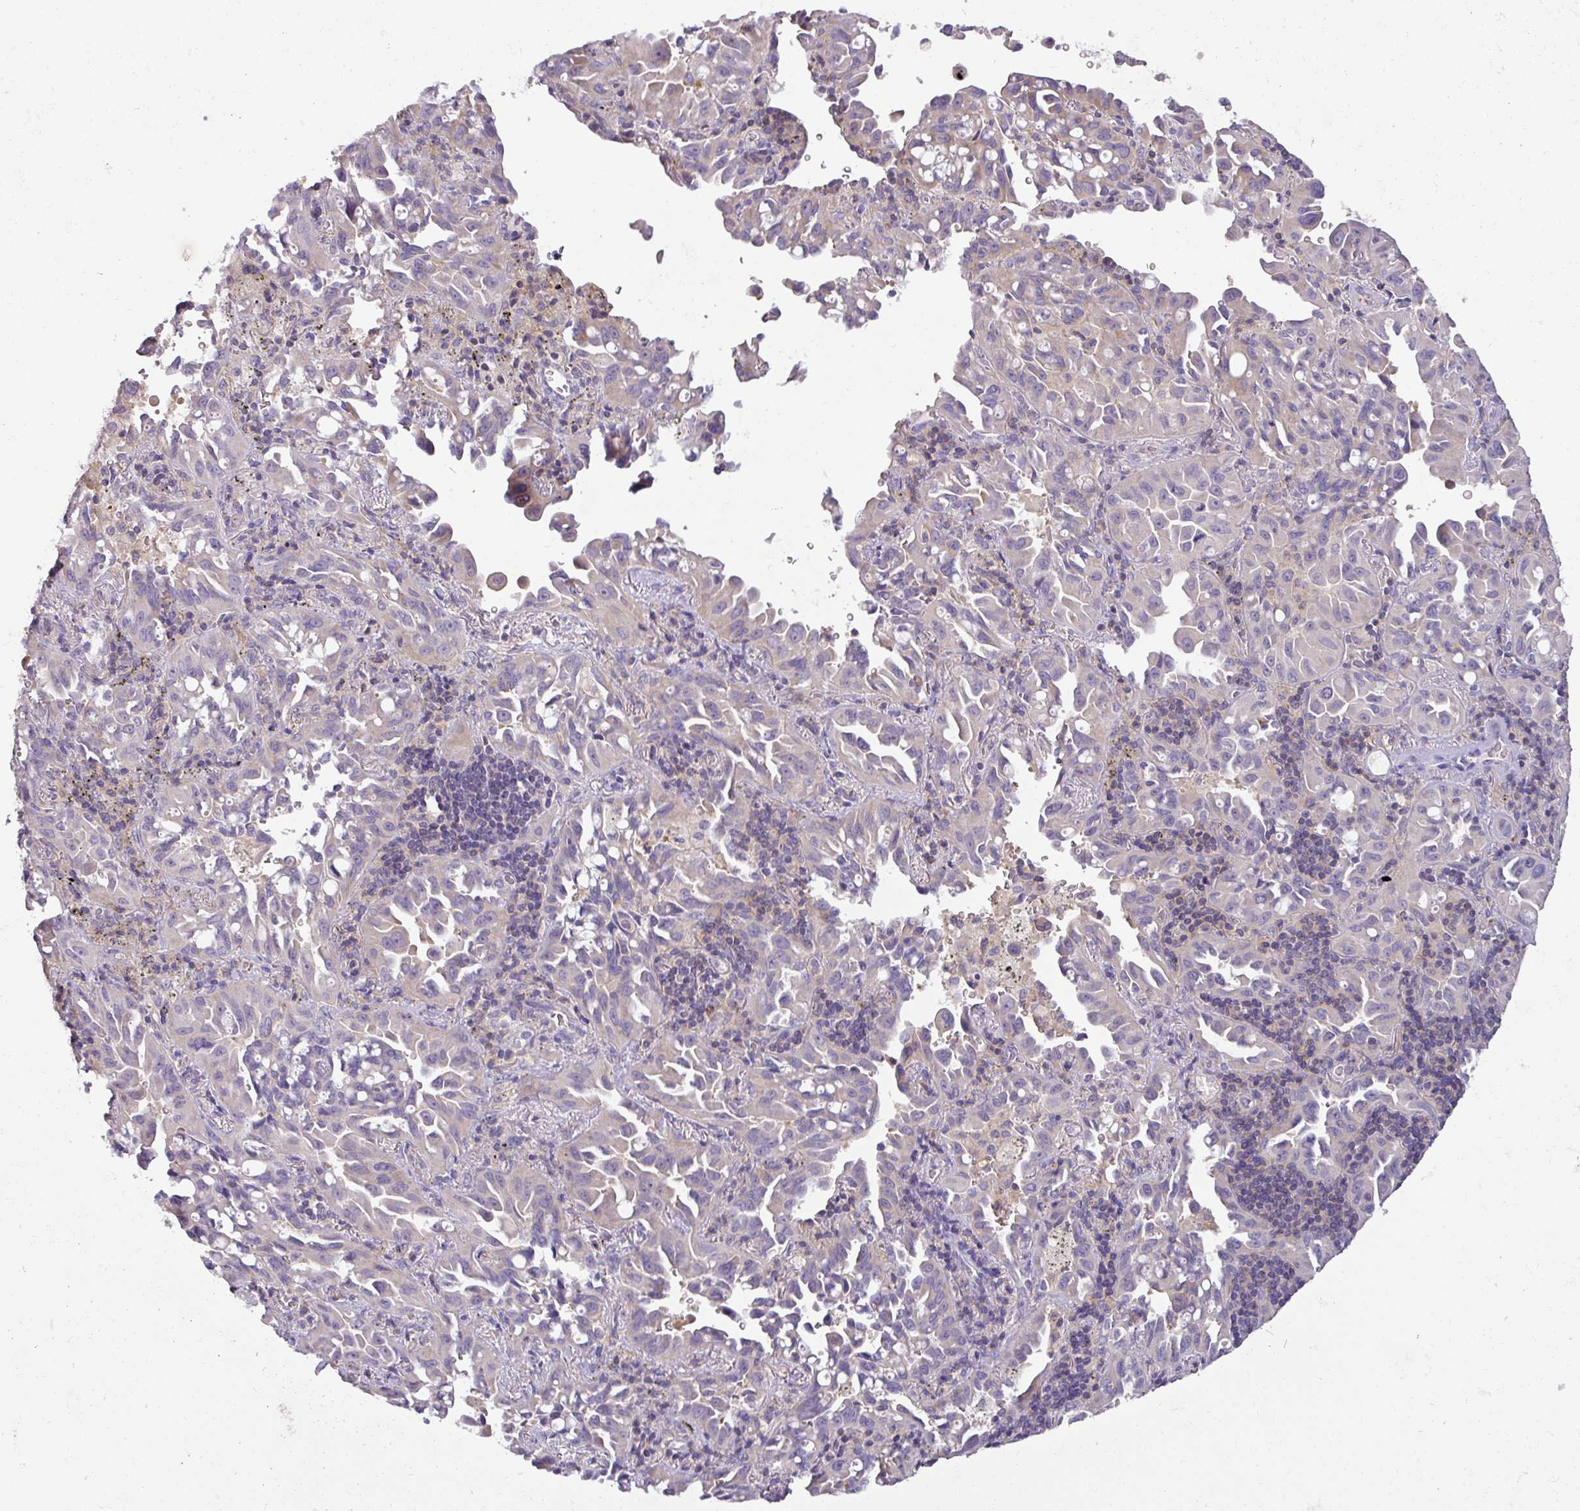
{"staining": {"intensity": "negative", "quantity": "none", "location": "none"}, "tissue": "lung cancer", "cell_type": "Tumor cells", "image_type": "cancer", "snomed": [{"axis": "morphology", "description": "Adenocarcinoma, NOS"}, {"axis": "topography", "description": "Lung"}], "caption": "This is an immunohistochemistry photomicrograph of lung cancer. There is no positivity in tumor cells.", "gene": "HOXC13", "patient": {"sex": "male", "age": 68}}